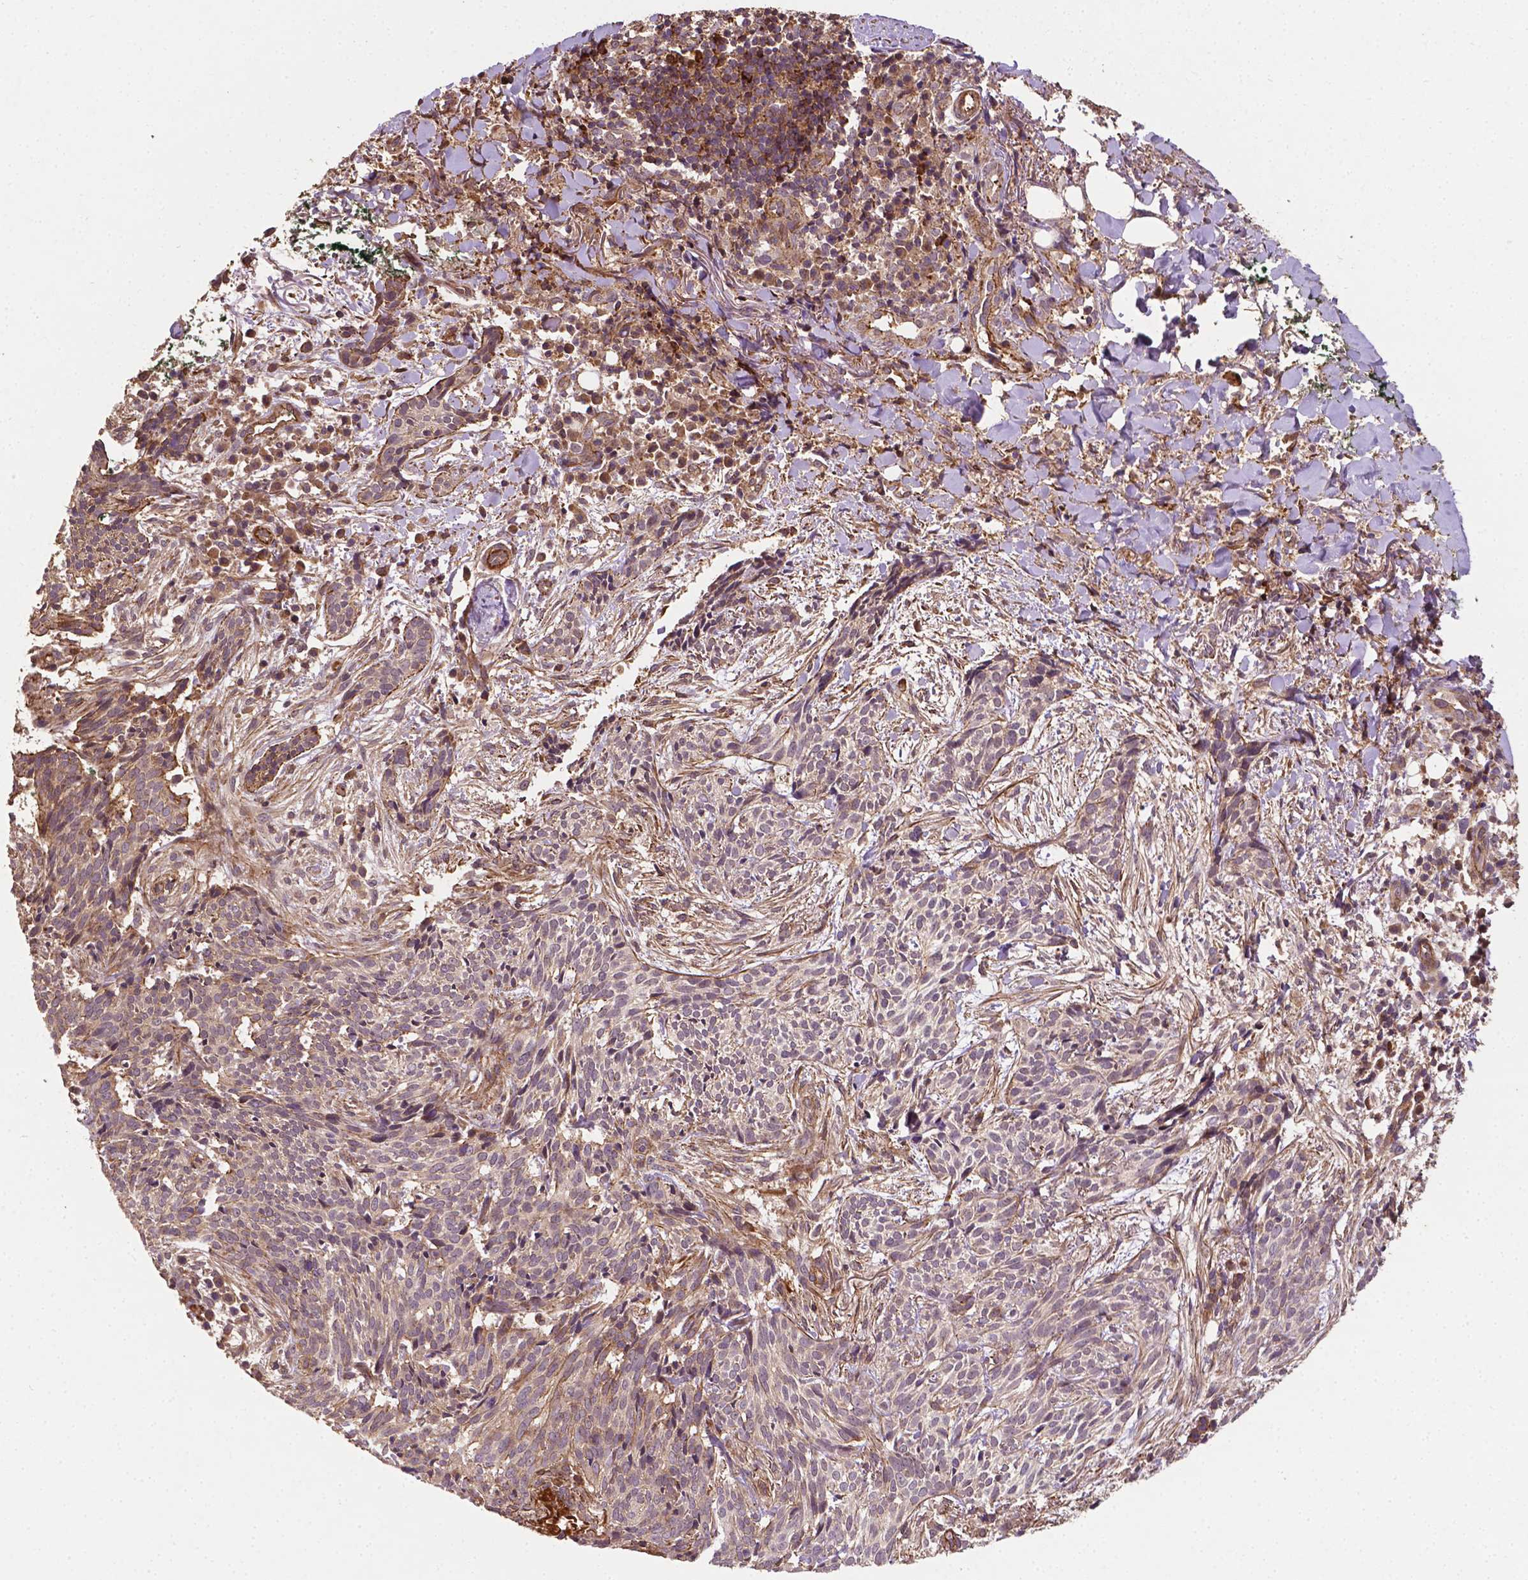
{"staining": {"intensity": "weak", "quantity": "<25%", "location": "cytoplasmic/membranous"}, "tissue": "skin cancer", "cell_type": "Tumor cells", "image_type": "cancer", "snomed": [{"axis": "morphology", "description": "Basal cell carcinoma"}, {"axis": "topography", "description": "Skin"}], "caption": "Immunohistochemical staining of basal cell carcinoma (skin) shows no significant staining in tumor cells. The staining was performed using DAB (3,3'-diaminobenzidine) to visualize the protein expression in brown, while the nuclei were stained in blue with hematoxylin (Magnification: 20x).", "gene": "ZMYND19", "patient": {"sex": "male", "age": 71}}